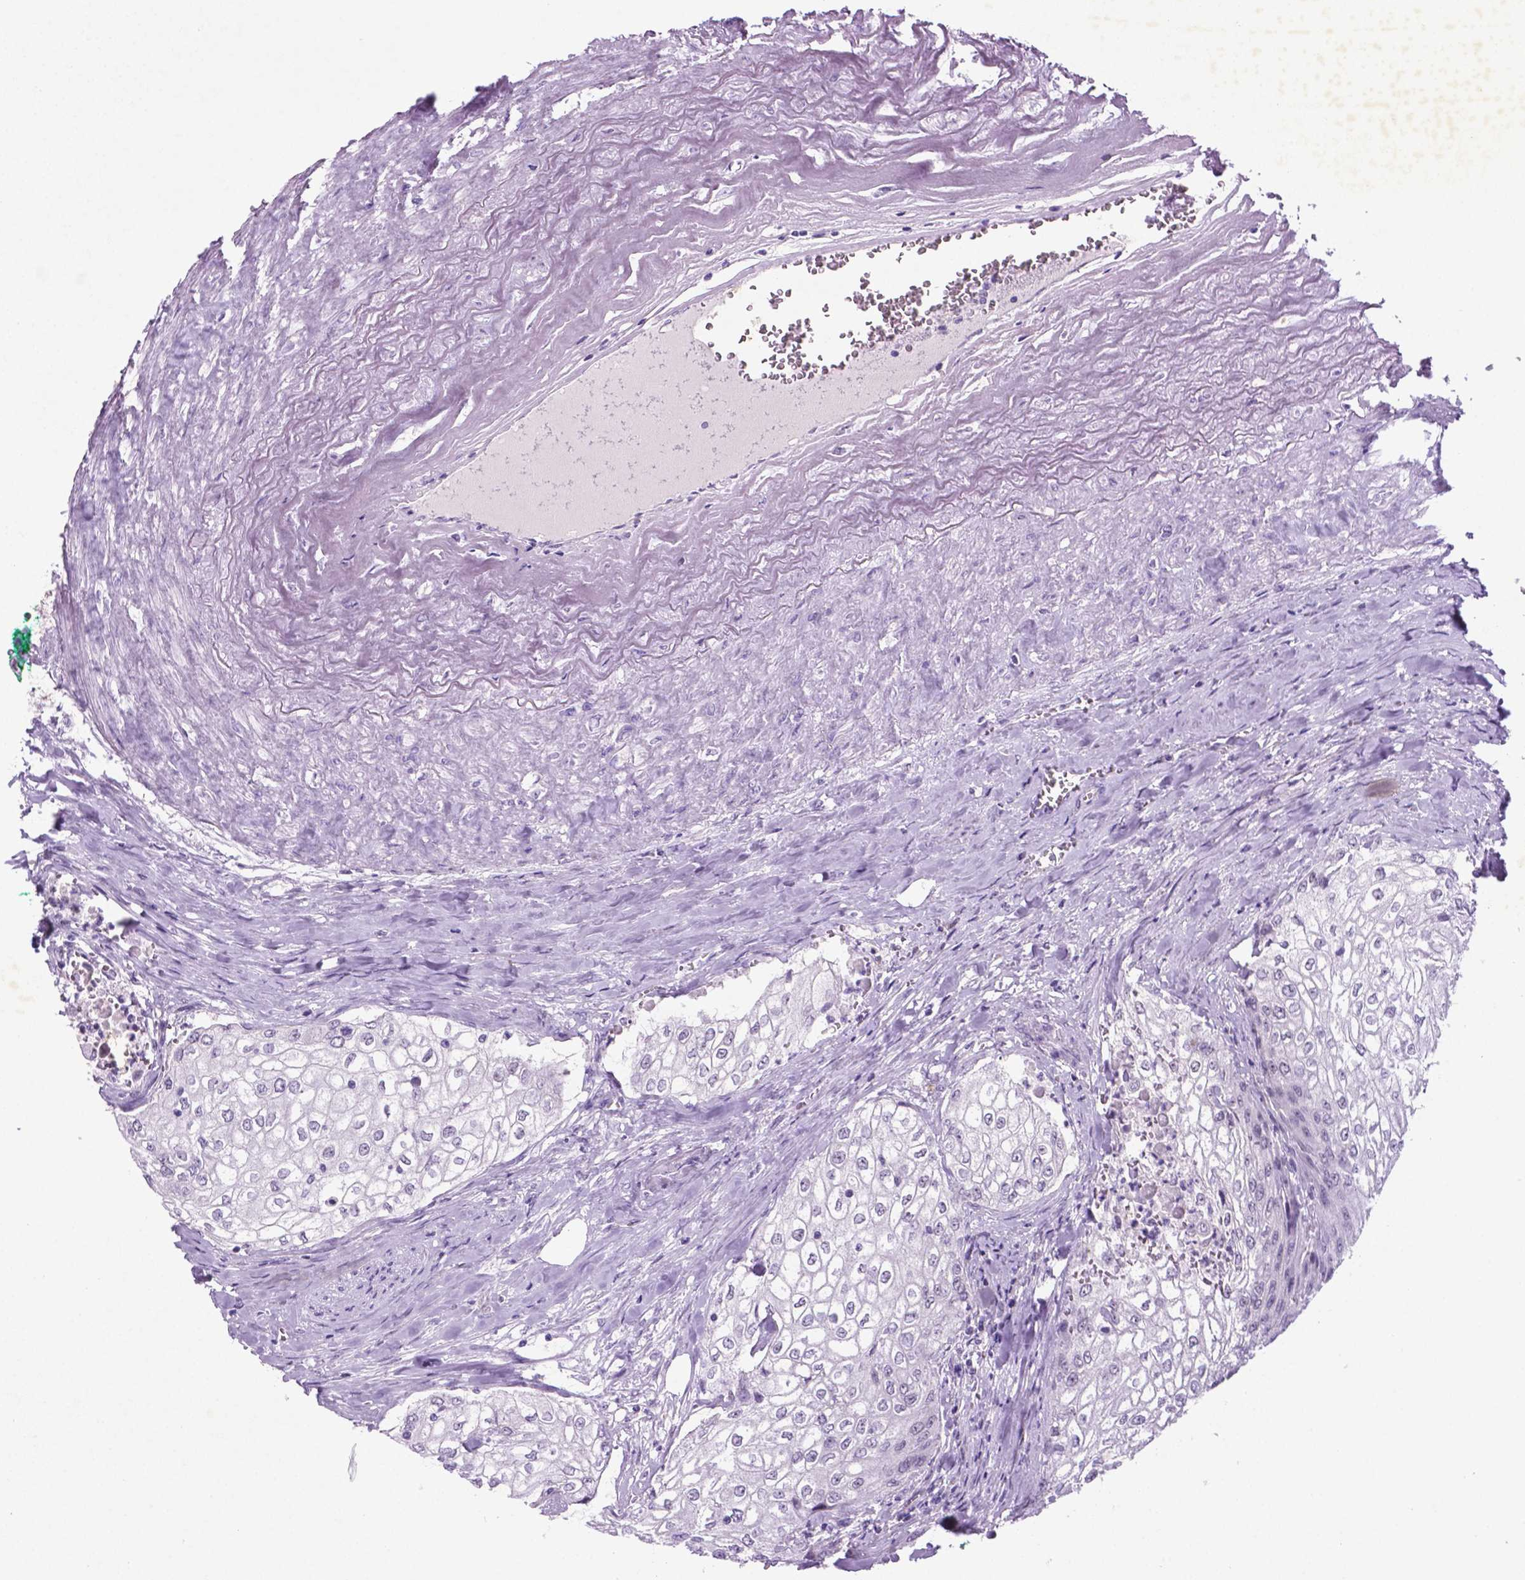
{"staining": {"intensity": "negative", "quantity": "none", "location": "none"}, "tissue": "urothelial cancer", "cell_type": "Tumor cells", "image_type": "cancer", "snomed": [{"axis": "morphology", "description": "Urothelial carcinoma, High grade"}, {"axis": "topography", "description": "Urinary bladder"}], "caption": "A photomicrograph of human high-grade urothelial carcinoma is negative for staining in tumor cells.", "gene": "C18orf21", "patient": {"sex": "male", "age": 62}}